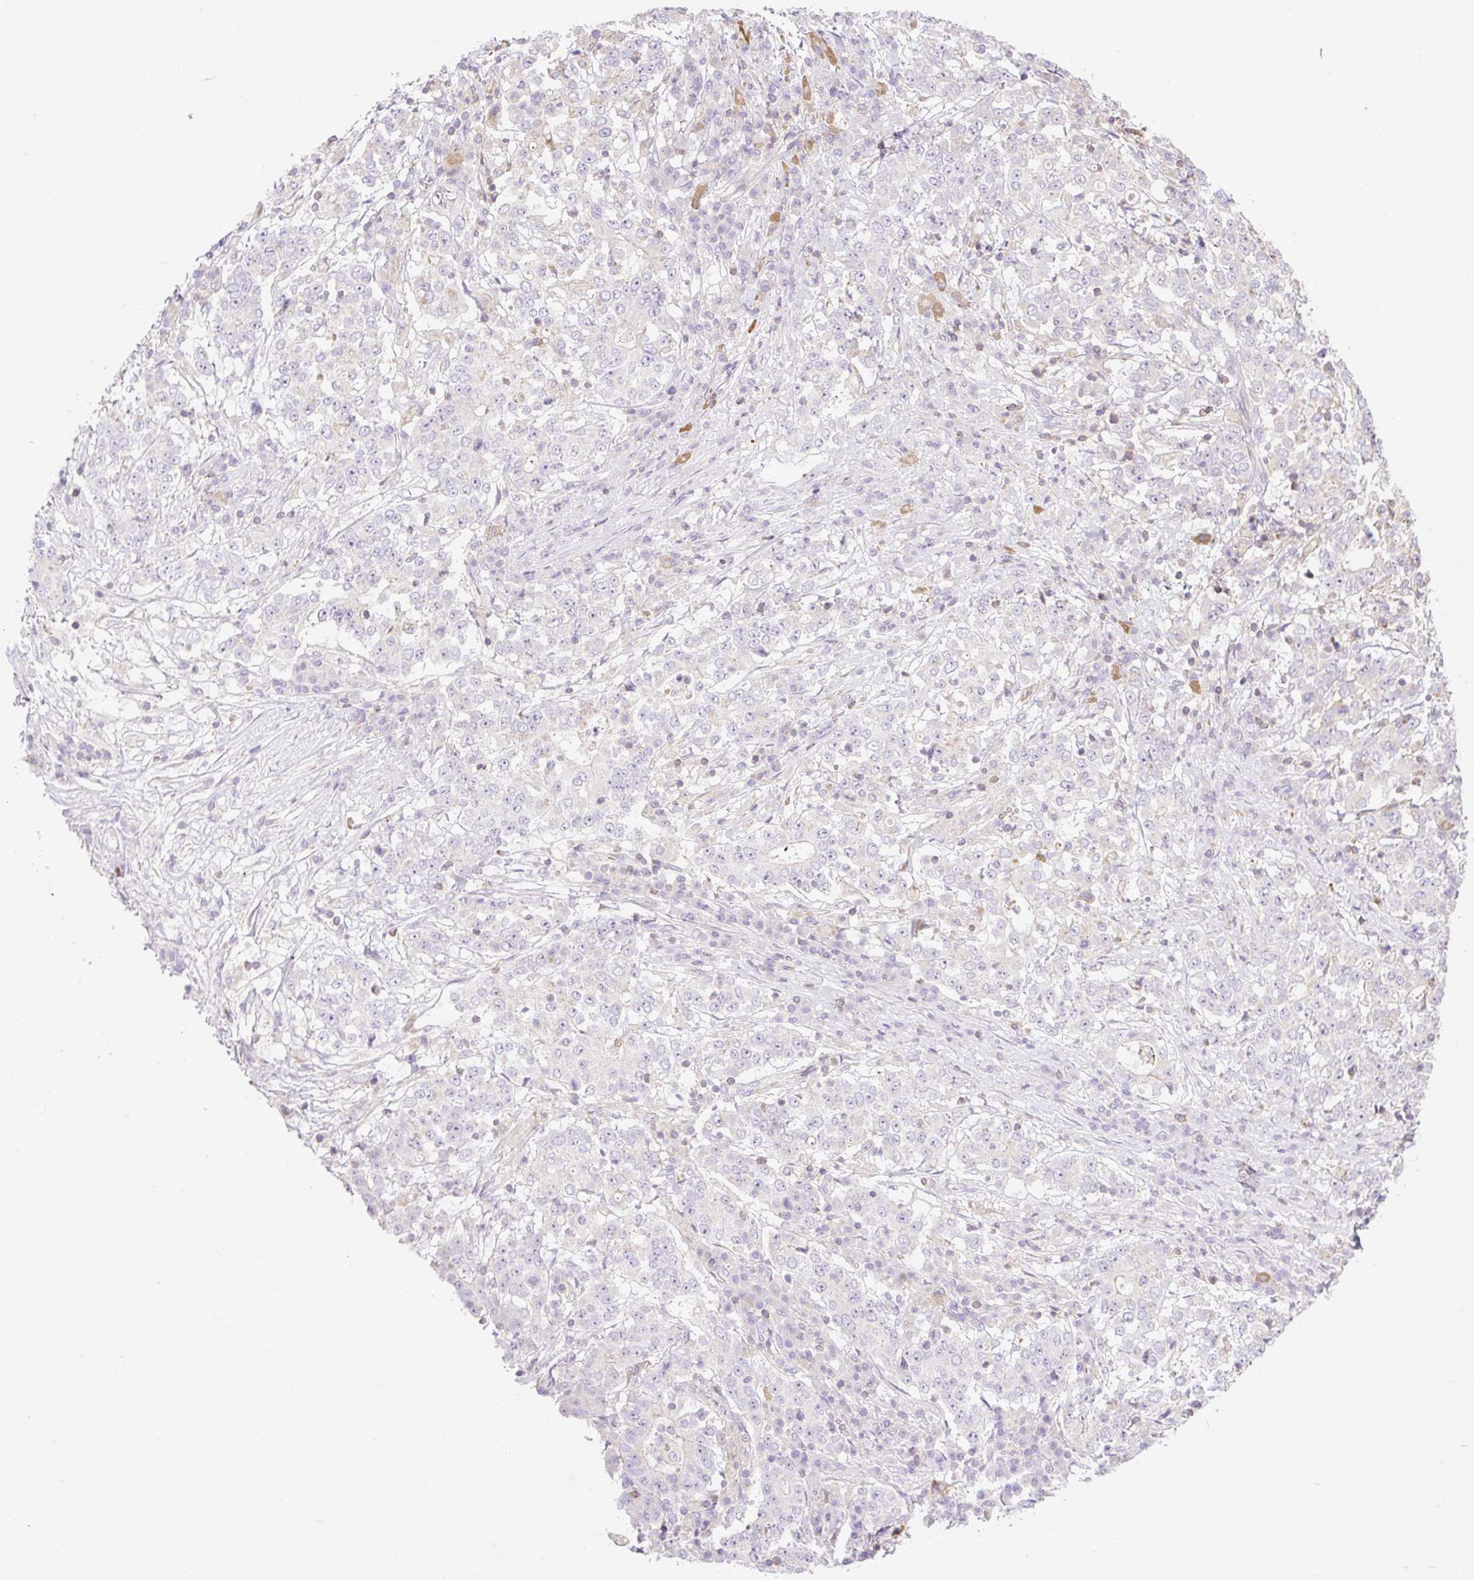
{"staining": {"intensity": "negative", "quantity": "none", "location": "none"}, "tissue": "stomach cancer", "cell_type": "Tumor cells", "image_type": "cancer", "snomed": [{"axis": "morphology", "description": "Adenocarcinoma, NOS"}, {"axis": "topography", "description": "Stomach"}], "caption": "Tumor cells are negative for brown protein staining in adenocarcinoma (stomach).", "gene": "VPS25", "patient": {"sex": "male", "age": 59}}